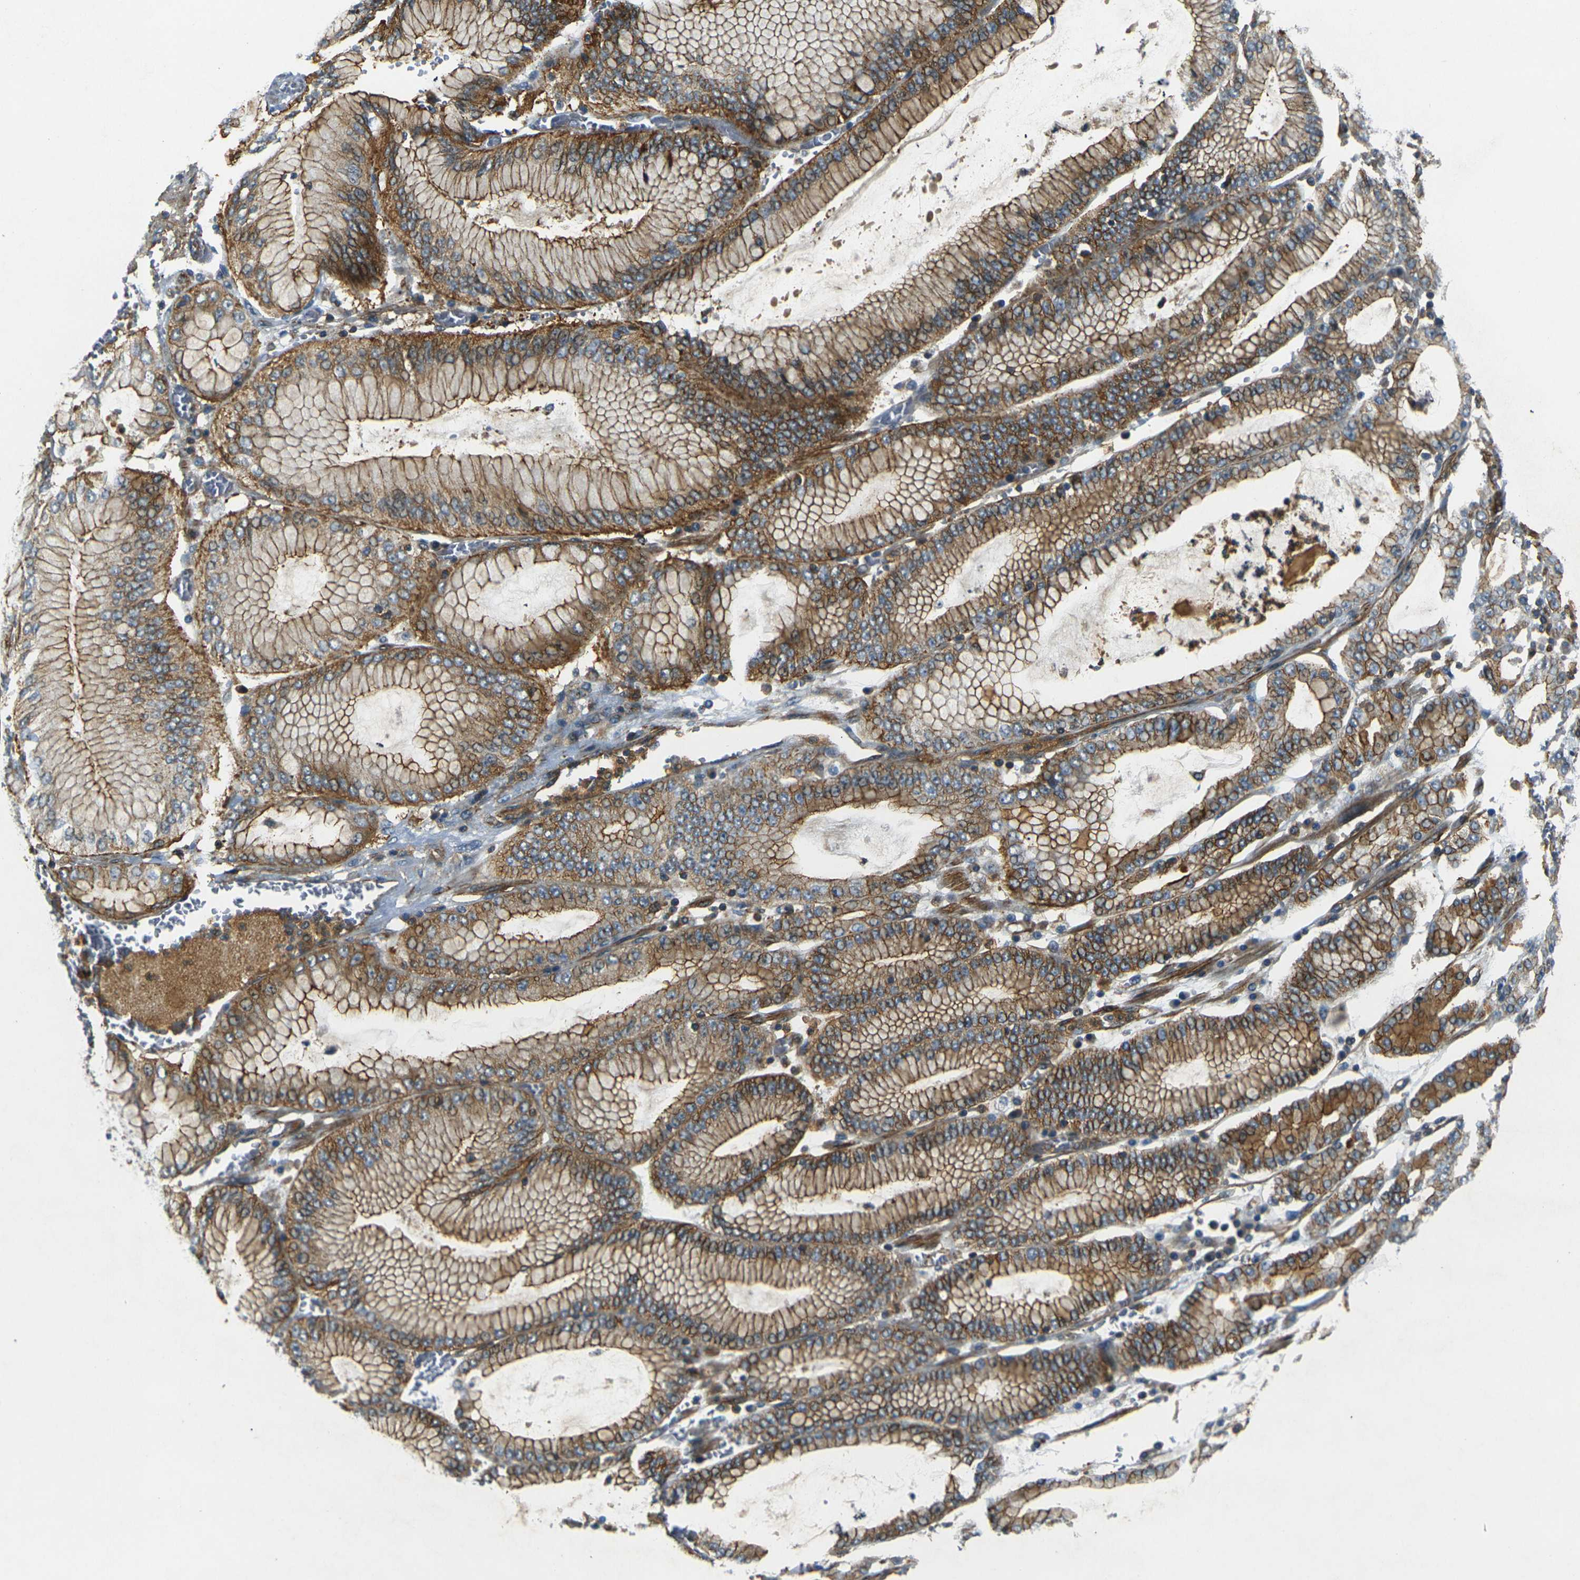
{"staining": {"intensity": "moderate", "quantity": ">75%", "location": "cytoplasmic/membranous"}, "tissue": "stomach cancer", "cell_type": "Tumor cells", "image_type": "cancer", "snomed": [{"axis": "morphology", "description": "Normal tissue, NOS"}, {"axis": "morphology", "description": "Adenocarcinoma, NOS"}, {"axis": "topography", "description": "Stomach, upper"}, {"axis": "topography", "description": "Stomach"}], "caption": "A brown stain shows moderate cytoplasmic/membranous positivity of a protein in human stomach cancer tumor cells. Nuclei are stained in blue.", "gene": "EPHA7", "patient": {"sex": "male", "age": 76}}